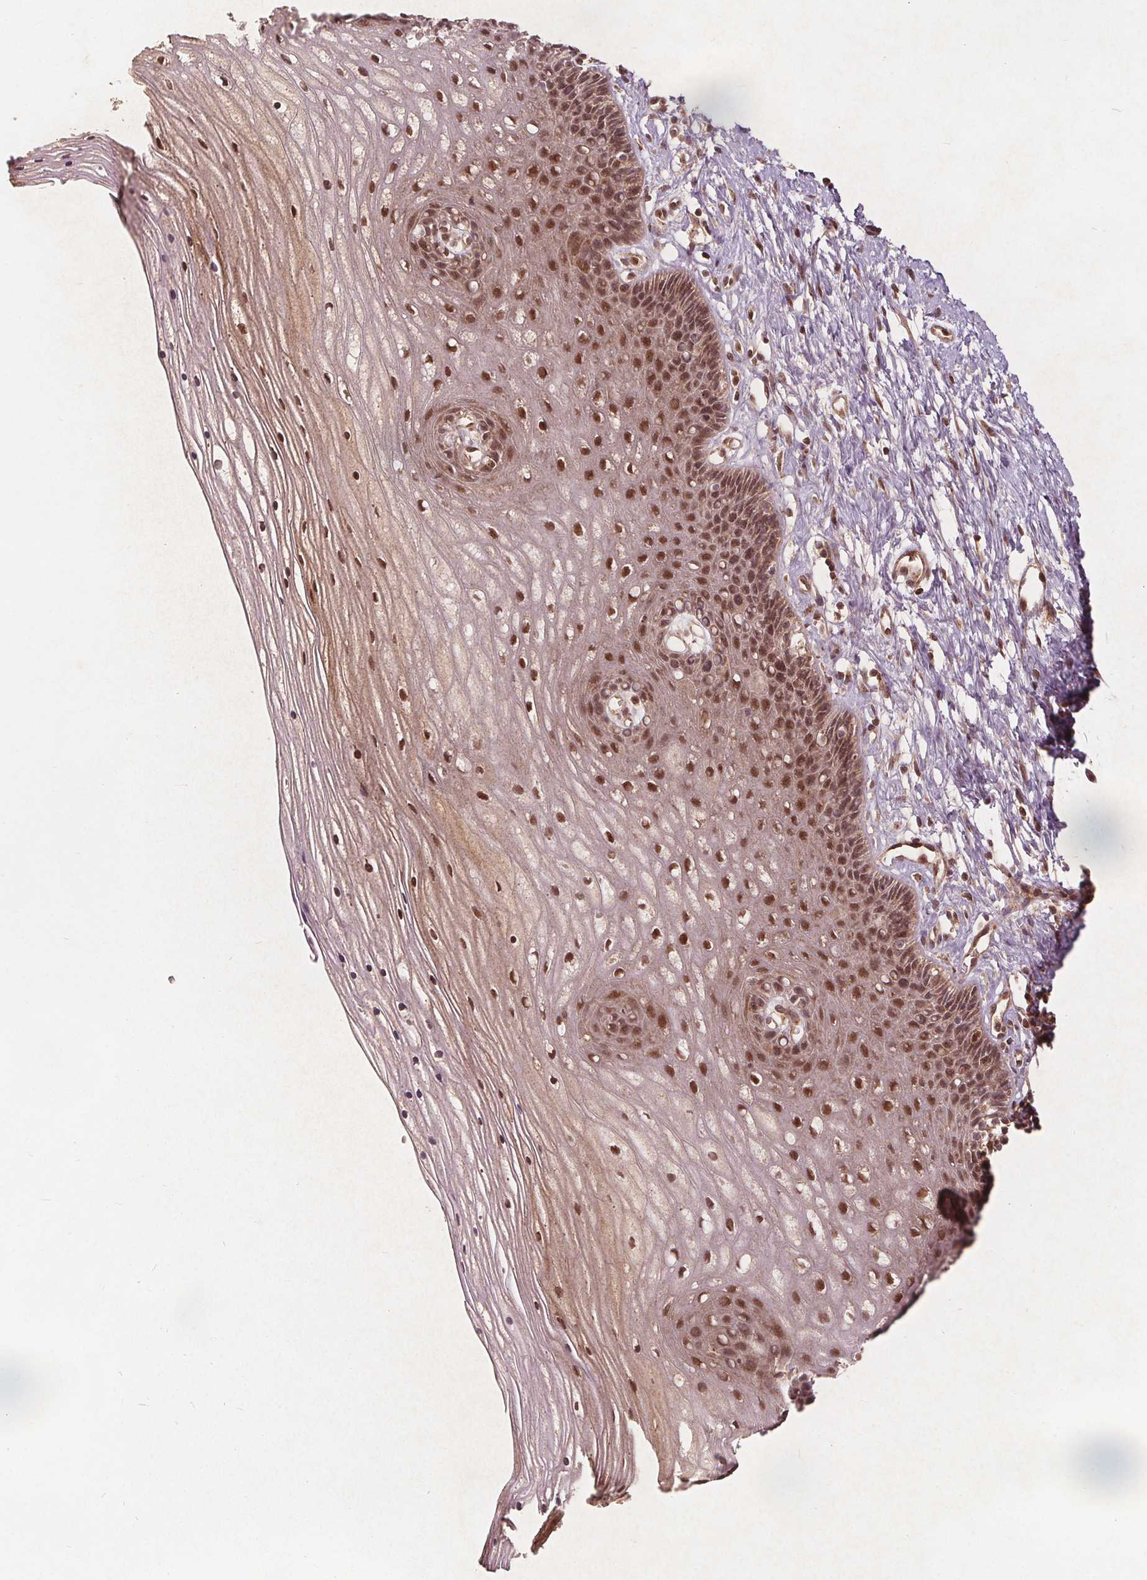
{"staining": {"intensity": "weak", "quantity": ">75%", "location": "cytoplasmic/membranous,nuclear"}, "tissue": "cervix", "cell_type": "Glandular cells", "image_type": "normal", "snomed": [{"axis": "morphology", "description": "Normal tissue, NOS"}, {"axis": "topography", "description": "Cervix"}], "caption": "This is an image of immunohistochemistry staining of normal cervix, which shows weak staining in the cytoplasmic/membranous,nuclear of glandular cells.", "gene": "PPP1CB", "patient": {"sex": "female", "age": 35}}